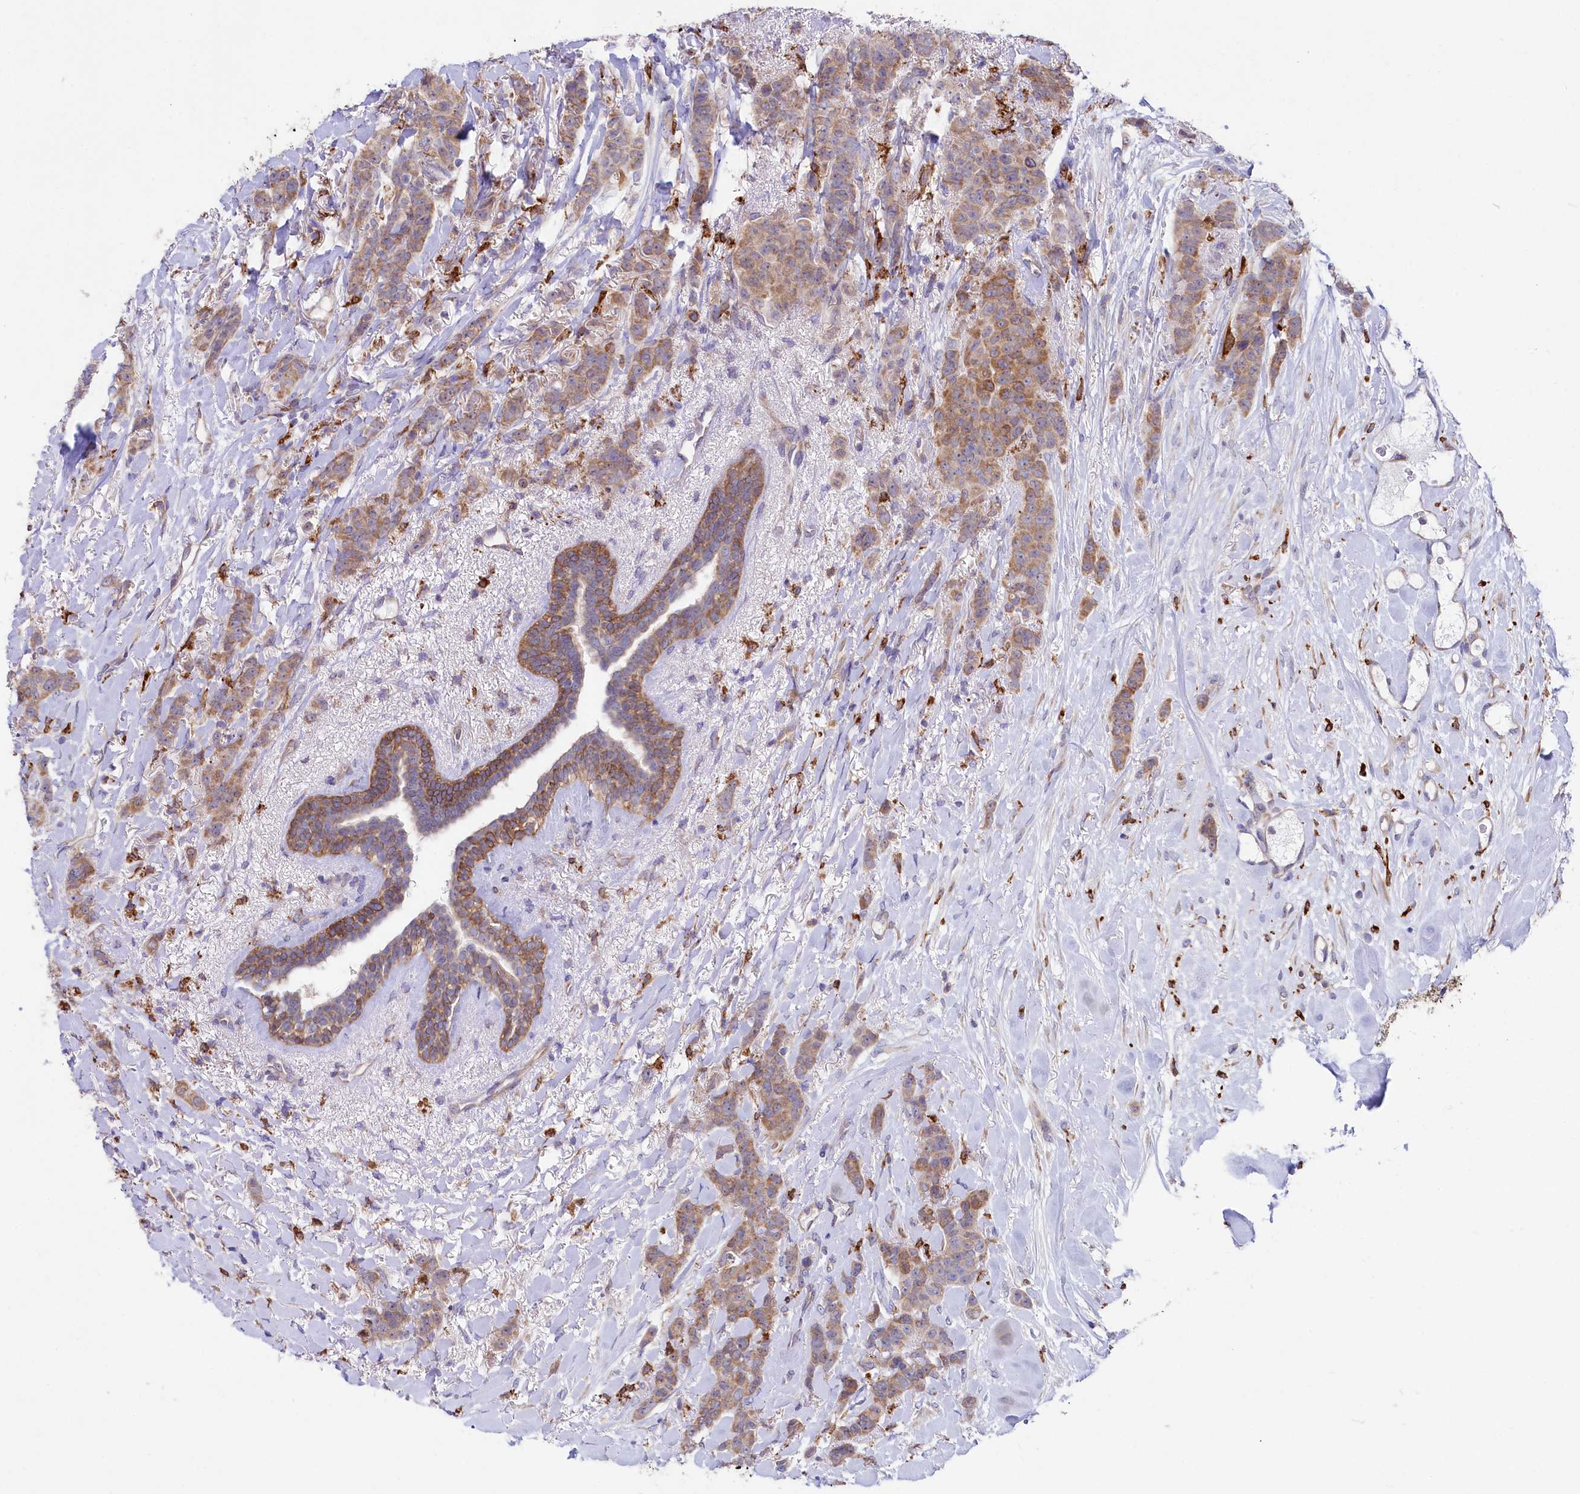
{"staining": {"intensity": "moderate", "quantity": ">75%", "location": "cytoplasmic/membranous"}, "tissue": "breast cancer", "cell_type": "Tumor cells", "image_type": "cancer", "snomed": [{"axis": "morphology", "description": "Duct carcinoma"}, {"axis": "topography", "description": "Breast"}], "caption": "This micrograph displays IHC staining of human breast infiltrating ductal carcinoma, with medium moderate cytoplasmic/membranous expression in approximately >75% of tumor cells.", "gene": "CHID1", "patient": {"sex": "female", "age": 40}}